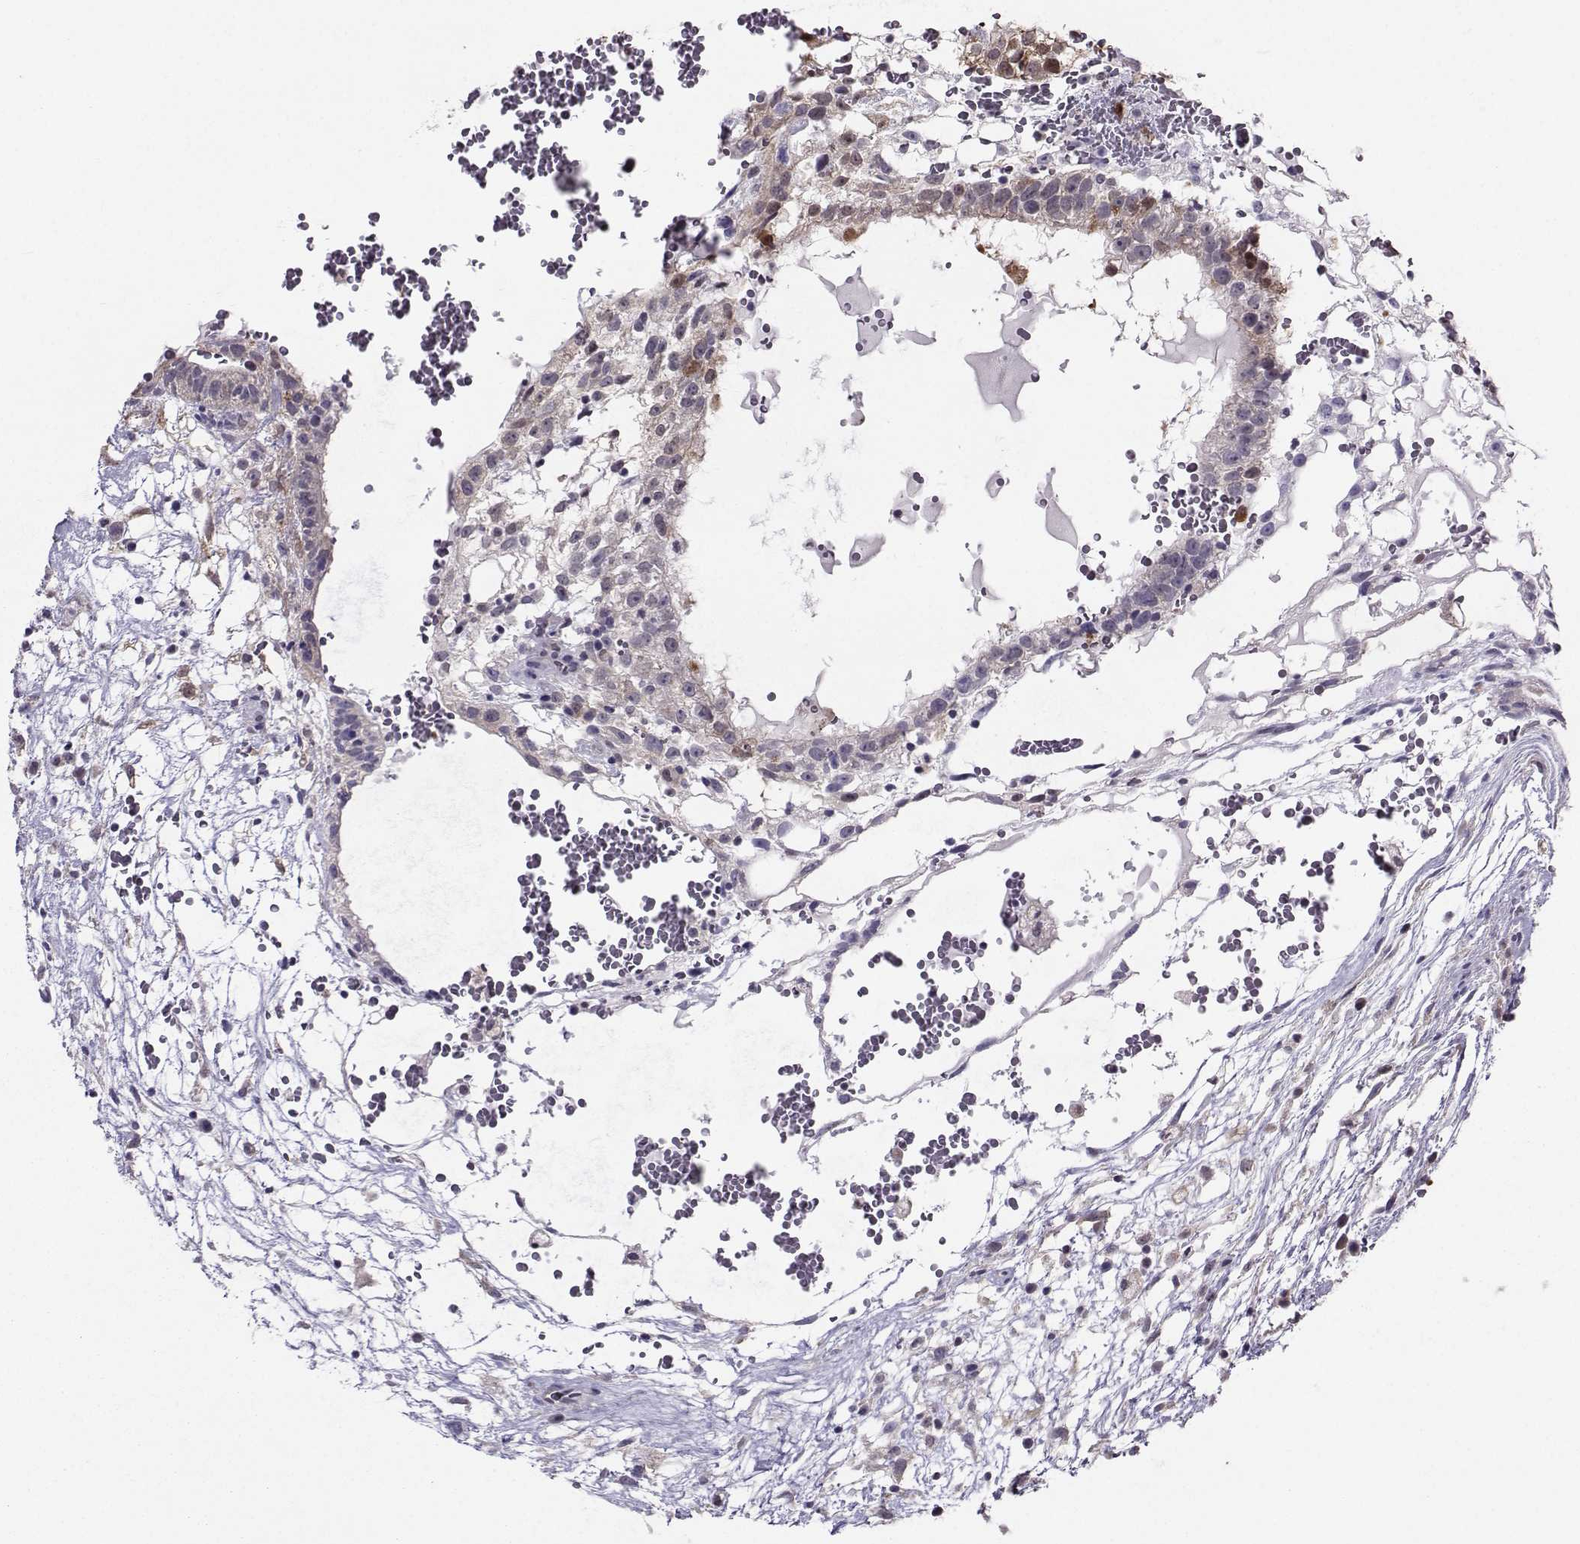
{"staining": {"intensity": "negative", "quantity": "none", "location": "none"}, "tissue": "testis cancer", "cell_type": "Tumor cells", "image_type": "cancer", "snomed": [{"axis": "morphology", "description": "Normal tissue, NOS"}, {"axis": "morphology", "description": "Carcinoma, Embryonal, NOS"}, {"axis": "topography", "description": "Testis"}], "caption": "An image of testis cancer (embryonal carcinoma) stained for a protein reveals no brown staining in tumor cells.", "gene": "PGK1", "patient": {"sex": "male", "age": 32}}